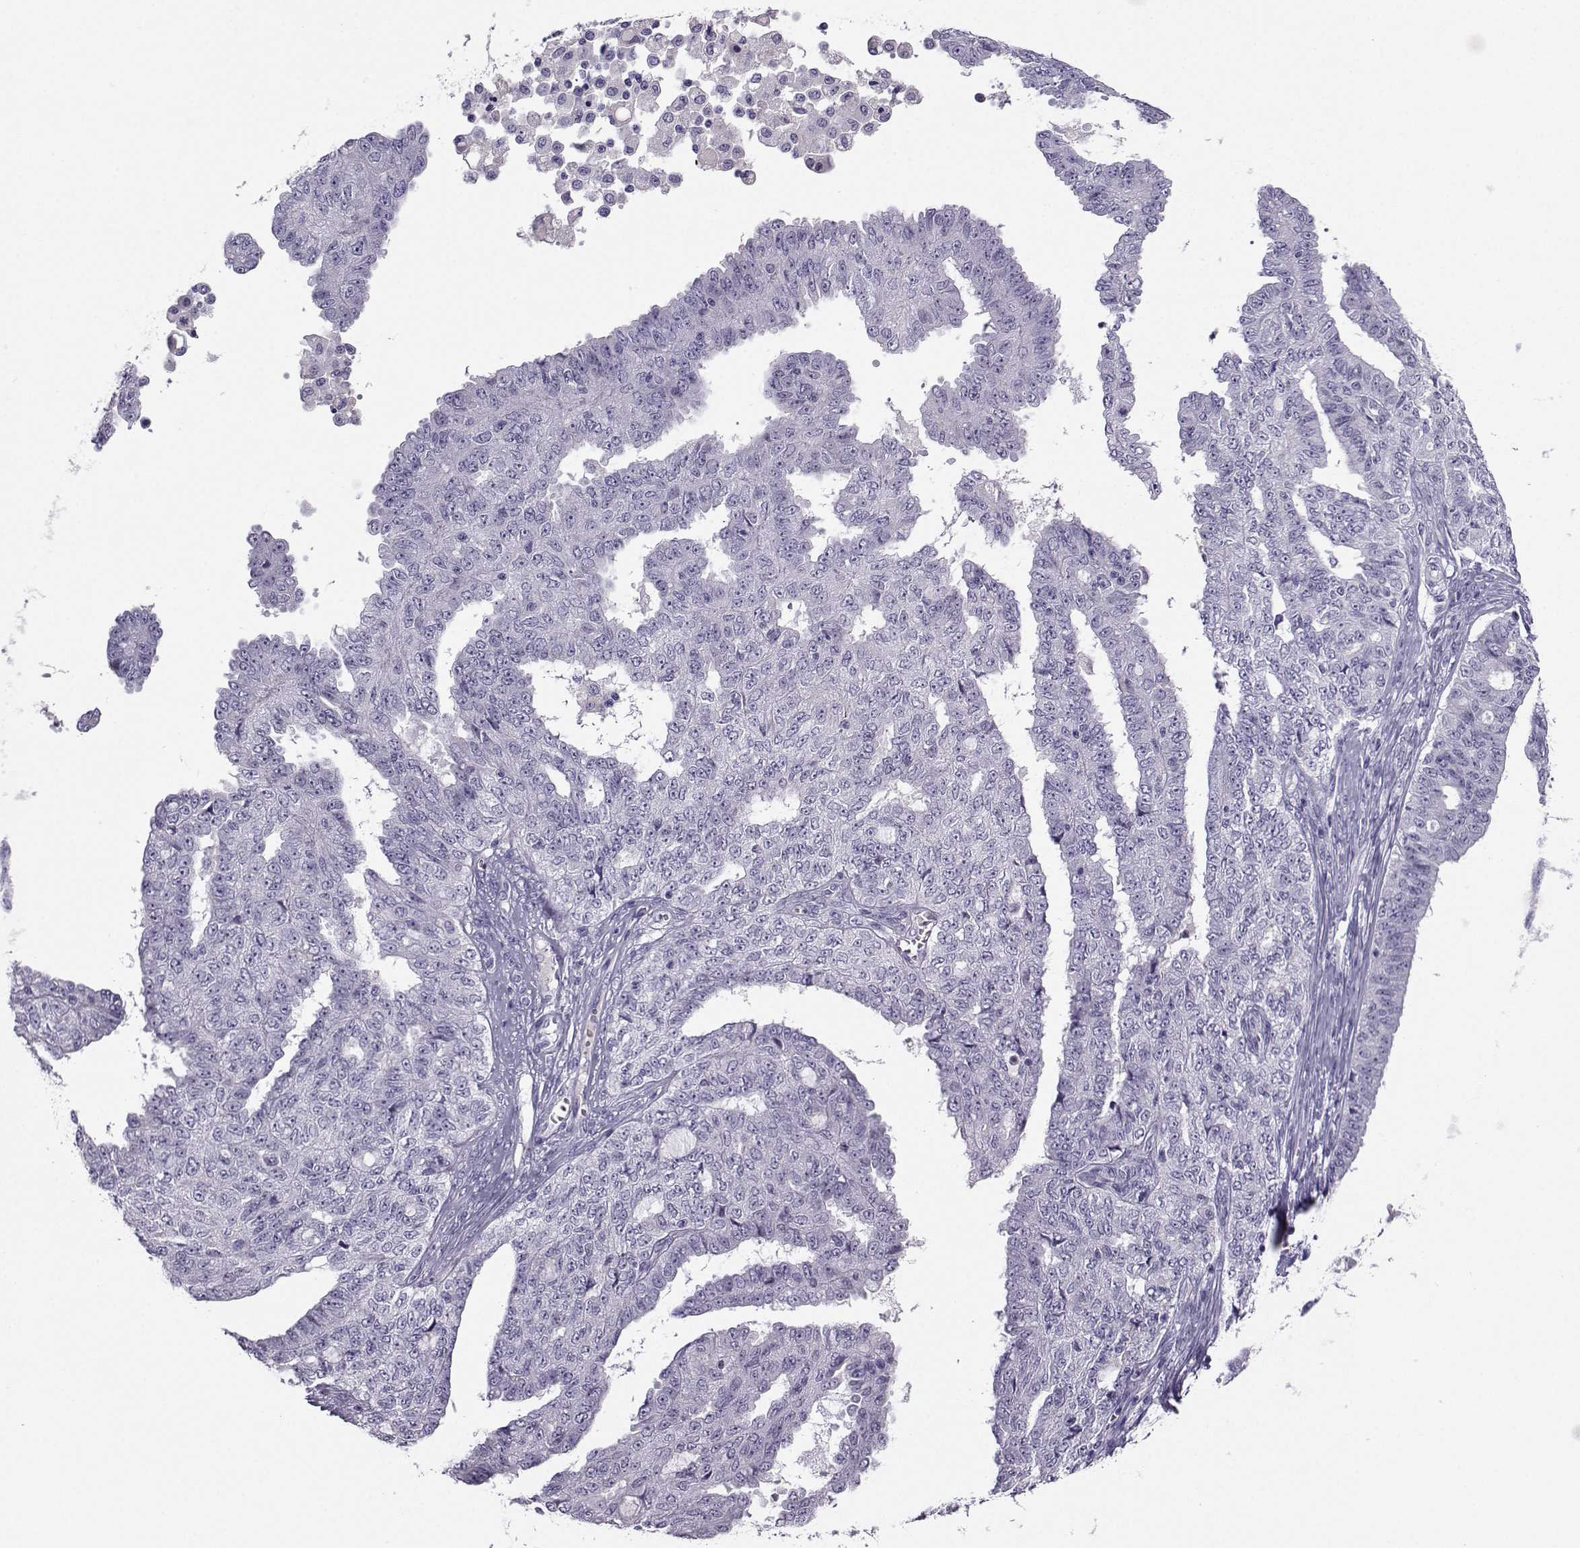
{"staining": {"intensity": "negative", "quantity": "none", "location": "none"}, "tissue": "ovarian cancer", "cell_type": "Tumor cells", "image_type": "cancer", "snomed": [{"axis": "morphology", "description": "Cystadenocarcinoma, serous, NOS"}, {"axis": "topography", "description": "Ovary"}], "caption": "Immunohistochemistry image of neoplastic tissue: human serous cystadenocarcinoma (ovarian) stained with DAB (3,3'-diaminobenzidine) reveals no significant protein staining in tumor cells. The staining is performed using DAB (3,3'-diaminobenzidine) brown chromogen with nuclei counter-stained in using hematoxylin.", "gene": "ARMC2", "patient": {"sex": "female", "age": 71}}